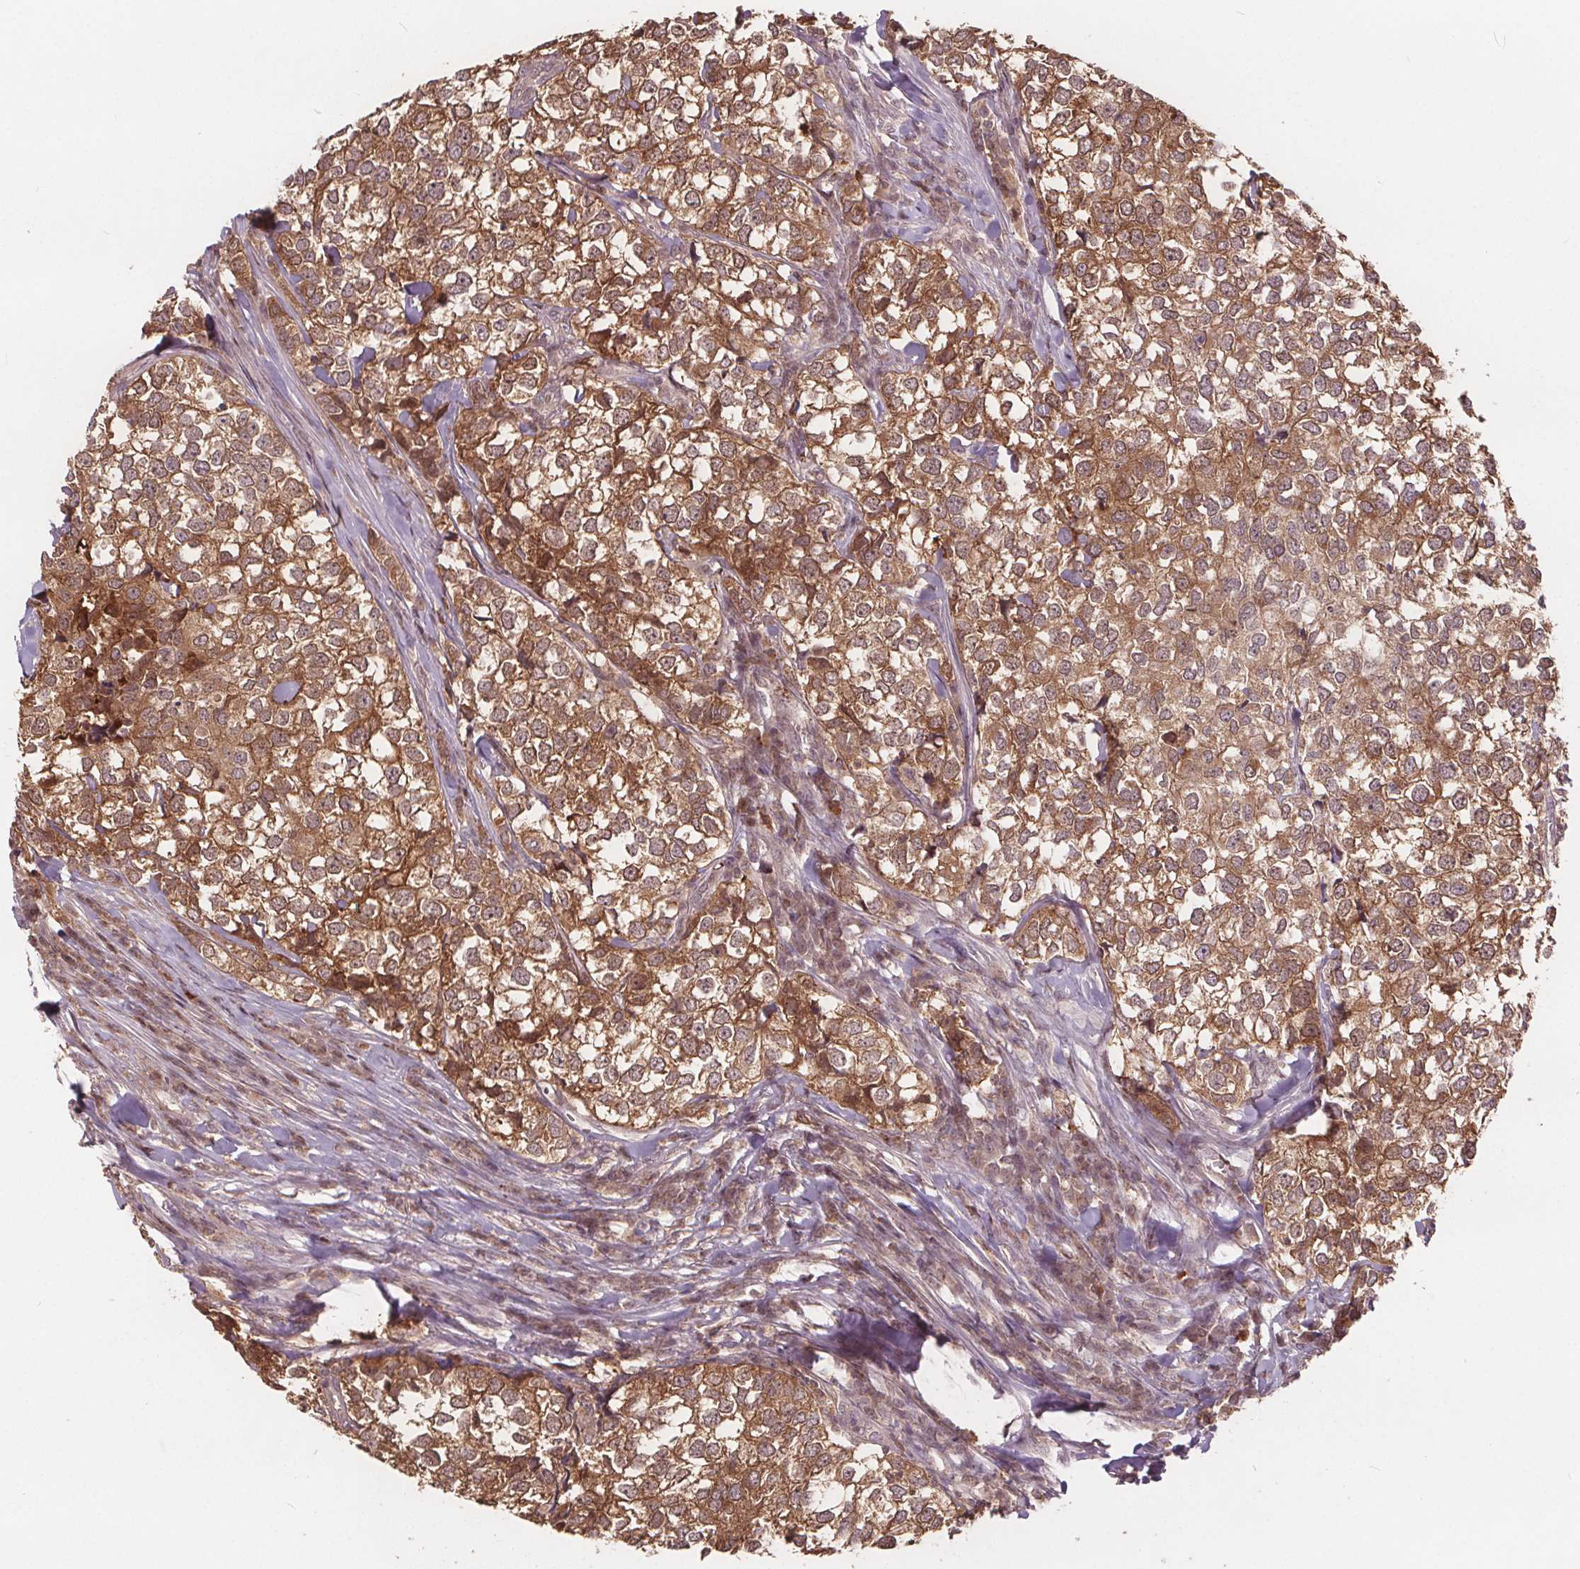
{"staining": {"intensity": "moderate", "quantity": ">75%", "location": "cytoplasmic/membranous"}, "tissue": "breast cancer", "cell_type": "Tumor cells", "image_type": "cancer", "snomed": [{"axis": "morphology", "description": "Duct carcinoma"}, {"axis": "topography", "description": "Breast"}], "caption": "IHC staining of invasive ductal carcinoma (breast), which demonstrates medium levels of moderate cytoplasmic/membranous positivity in about >75% of tumor cells indicating moderate cytoplasmic/membranous protein expression. The staining was performed using DAB (3,3'-diaminobenzidine) (brown) for protein detection and nuclei were counterstained in hematoxylin (blue).", "gene": "HIF1AN", "patient": {"sex": "female", "age": 30}}